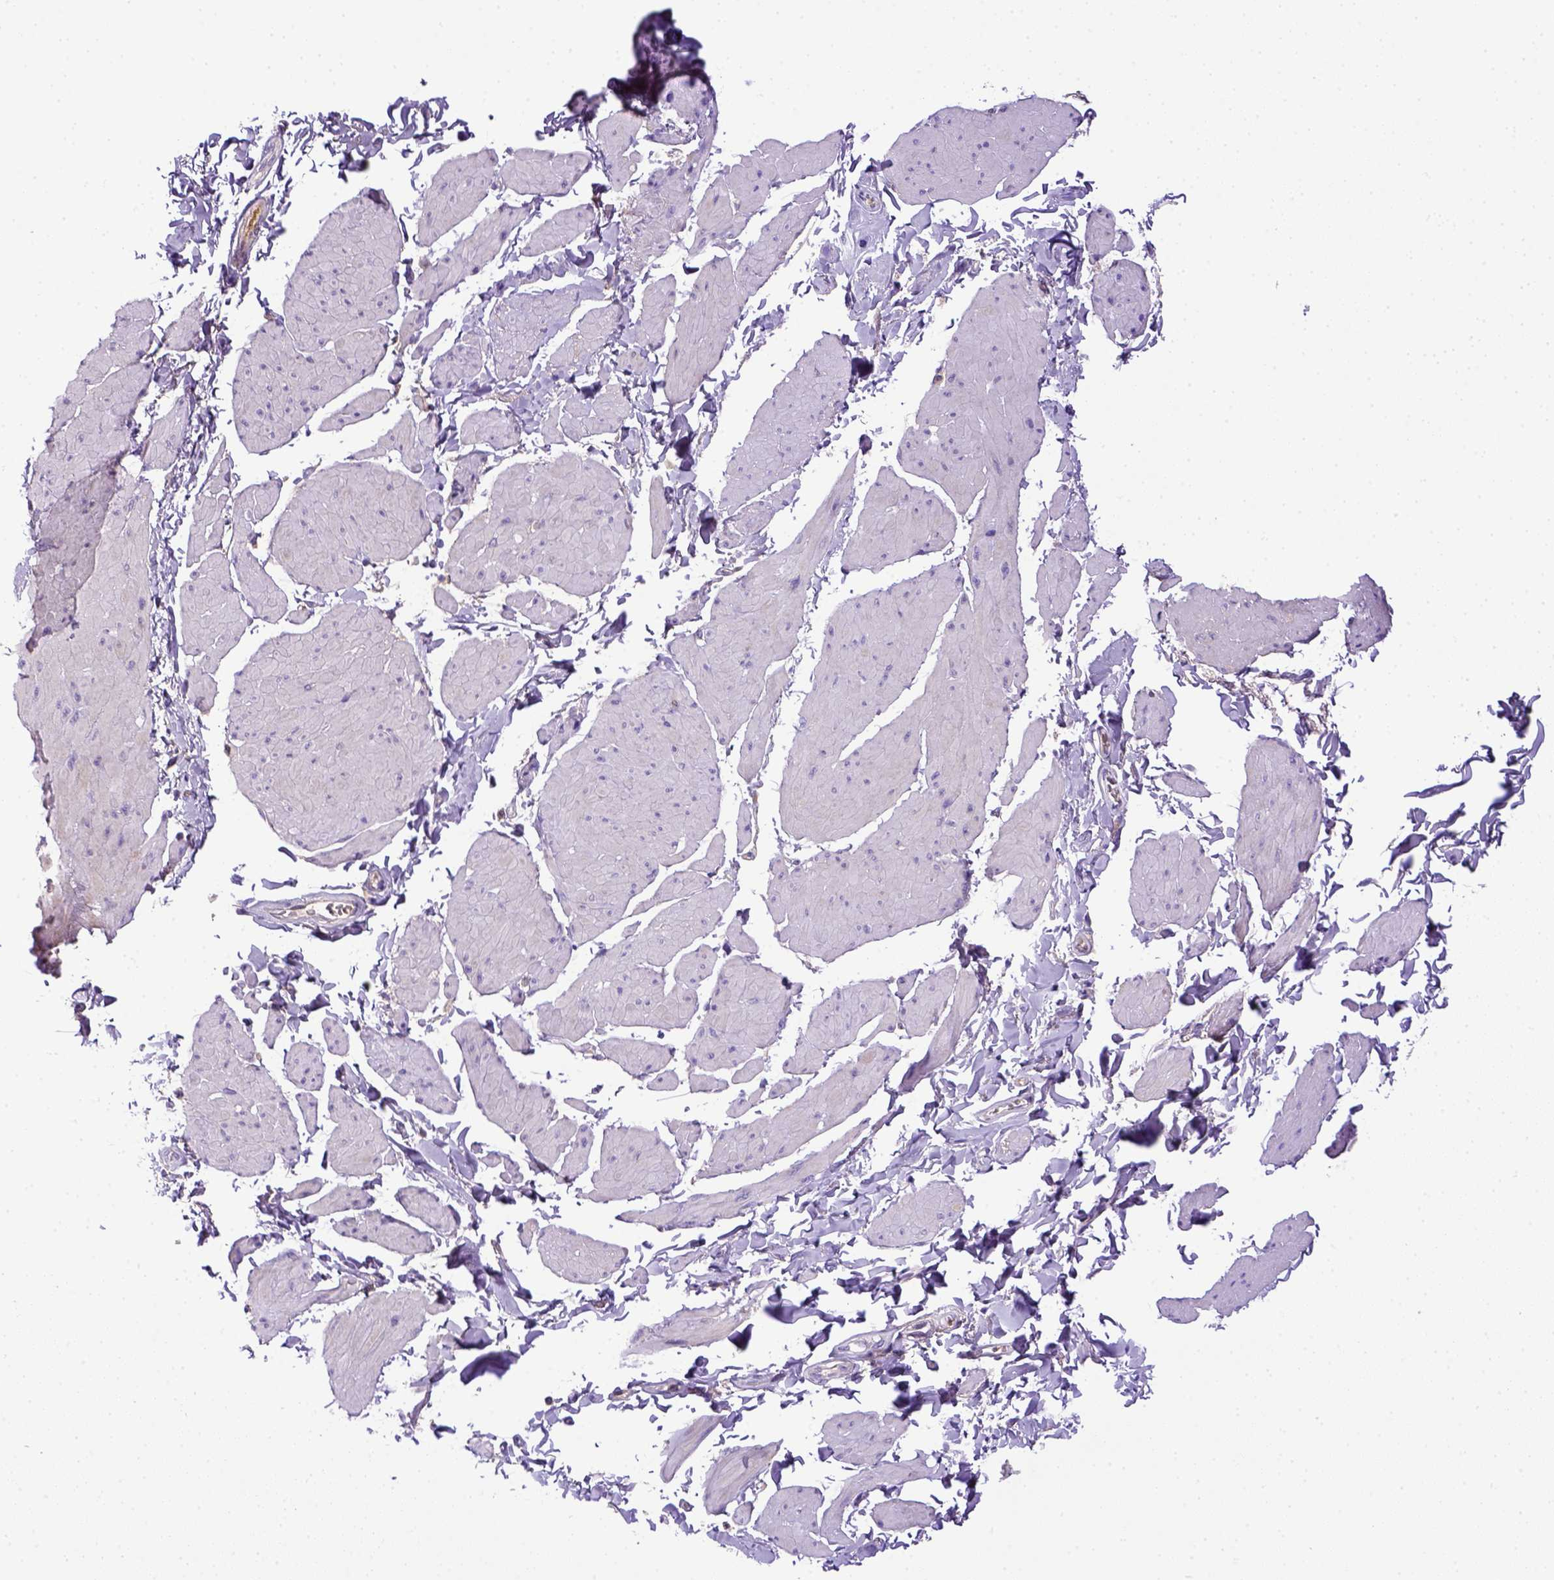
{"staining": {"intensity": "negative", "quantity": "none", "location": "none"}, "tissue": "smooth muscle", "cell_type": "Smooth muscle cells", "image_type": "normal", "snomed": [{"axis": "morphology", "description": "Normal tissue, NOS"}, {"axis": "topography", "description": "Adipose tissue"}, {"axis": "topography", "description": "Smooth muscle"}, {"axis": "topography", "description": "Peripheral nerve tissue"}], "caption": "The photomicrograph reveals no significant positivity in smooth muscle cells of smooth muscle.", "gene": "ITIH4", "patient": {"sex": "male", "age": 83}}